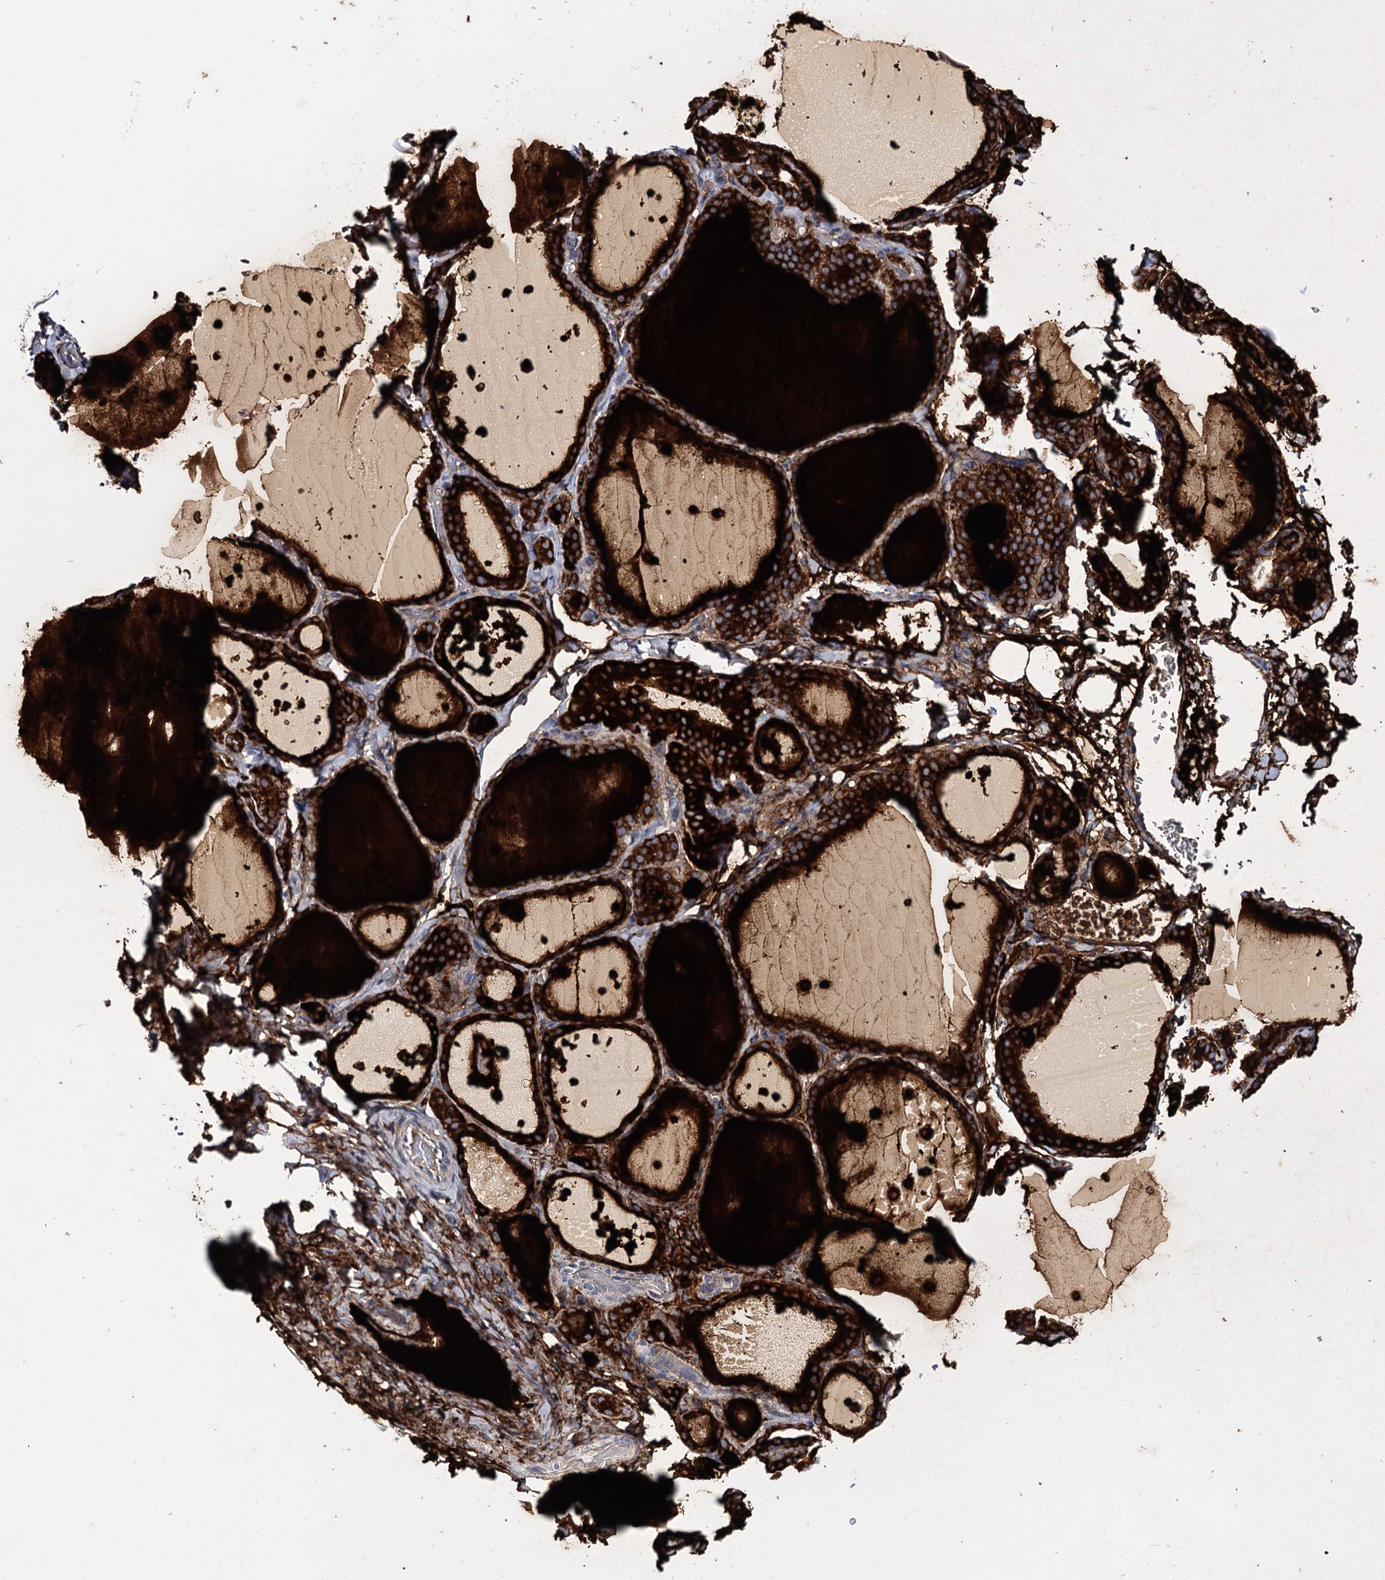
{"staining": {"intensity": "strong", "quantity": ">75%", "location": "cytoplasmic/membranous"}, "tissue": "thyroid gland", "cell_type": "Glandular cells", "image_type": "normal", "snomed": [{"axis": "morphology", "description": "Normal tissue, NOS"}, {"axis": "topography", "description": "Thyroid gland"}], "caption": "Strong cytoplasmic/membranous positivity is seen in approximately >75% of glandular cells in unremarkable thyroid gland. The staining is performed using DAB brown chromogen to label protein expression. The nuclei are counter-stained blue using hematoxylin.", "gene": "UBASH3B", "patient": {"sex": "female", "age": 44}}